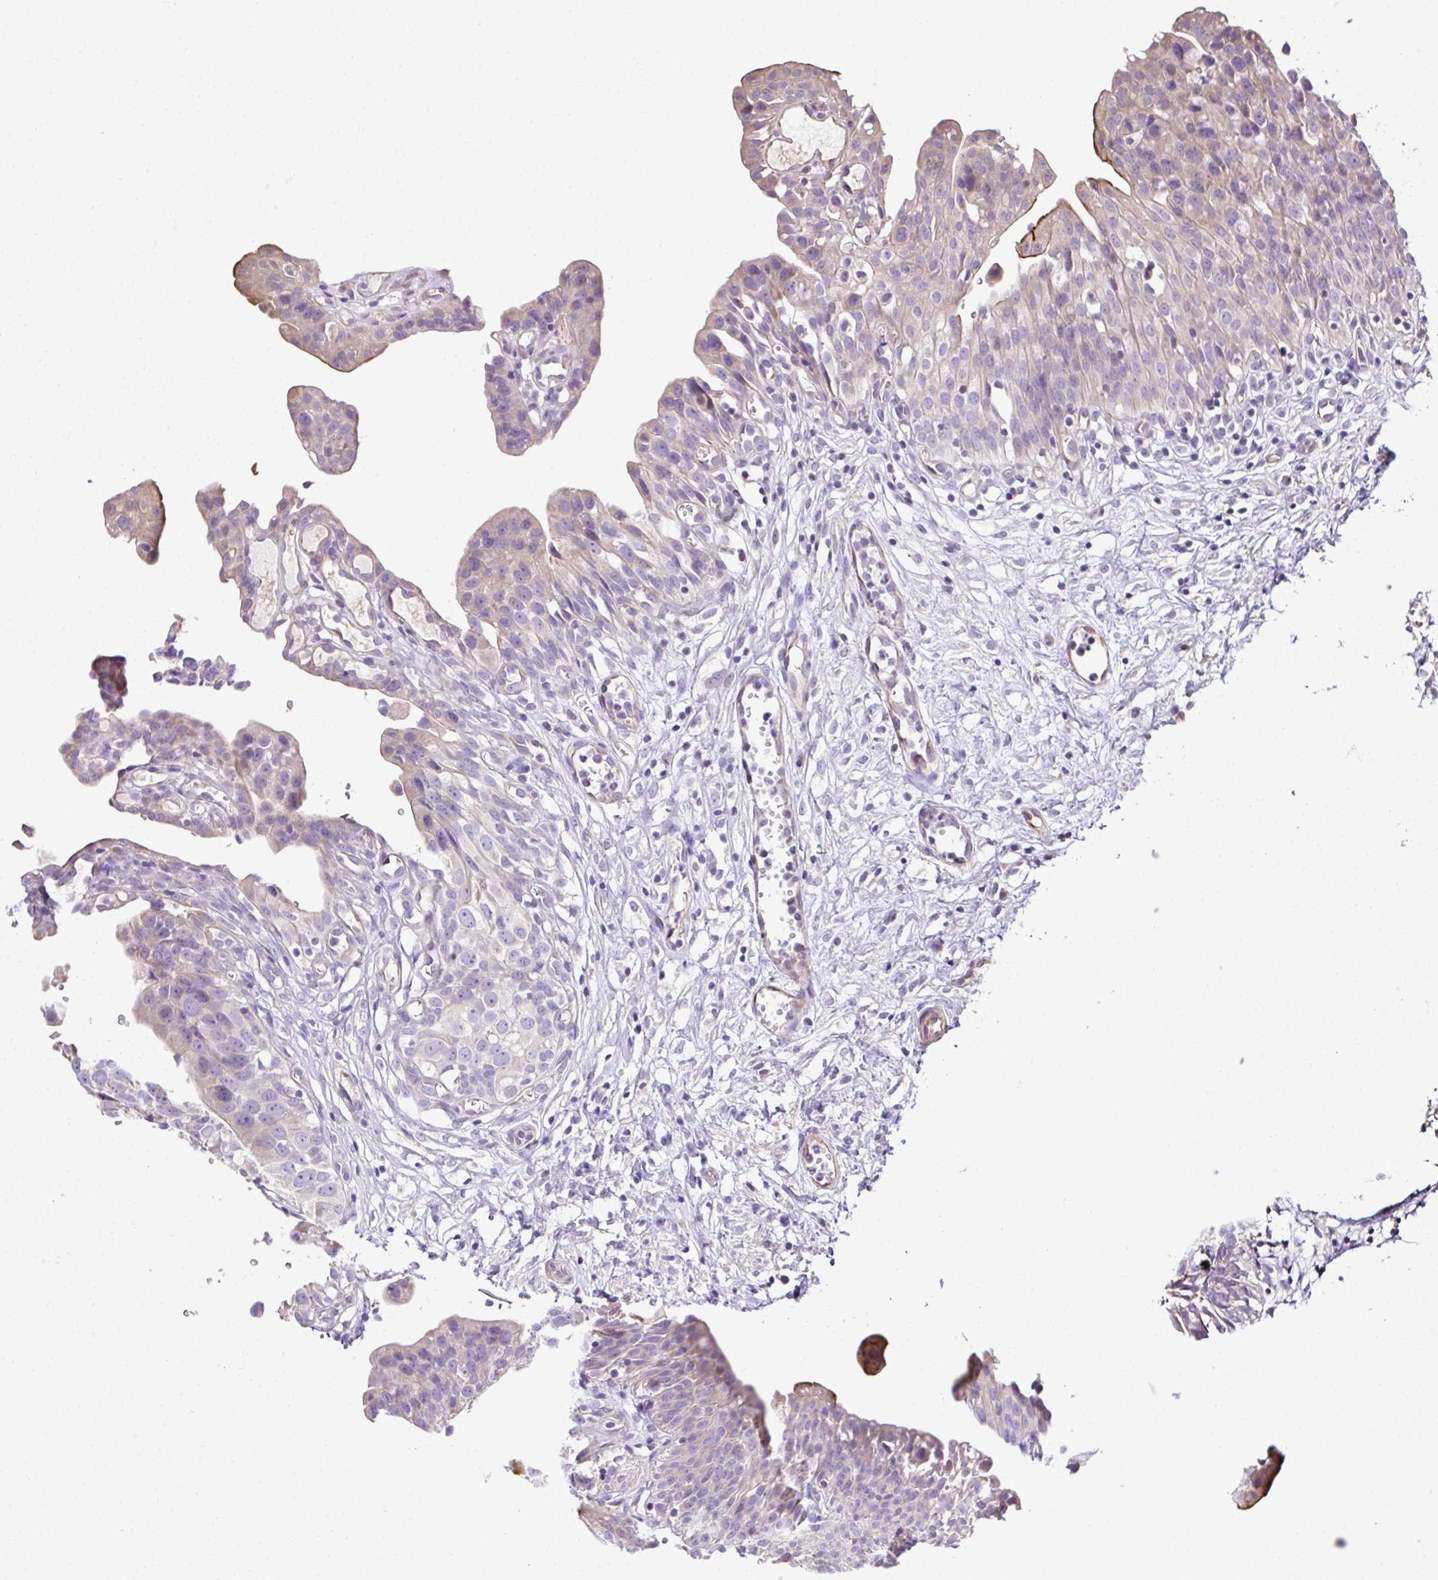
{"staining": {"intensity": "weak", "quantity": "<25%", "location": "cytoplasmic/membranous"}, "tissue": "urinary bladder", "cell_type": "Urothelial cells", "image_type": "normal", "snomed": [{"axis": "morphology", "description": "Normal tissue, NOS"}, {"axis": "topography", "description": "Urinary bladder"}], "caption": "This is an immunohistochemistry photomicrograph of unremarkable human urinary bladder. There is no positivity in urothelial cells.", "gene": "CCDC85C", "patient": {"sex": "male", "age": 51}}